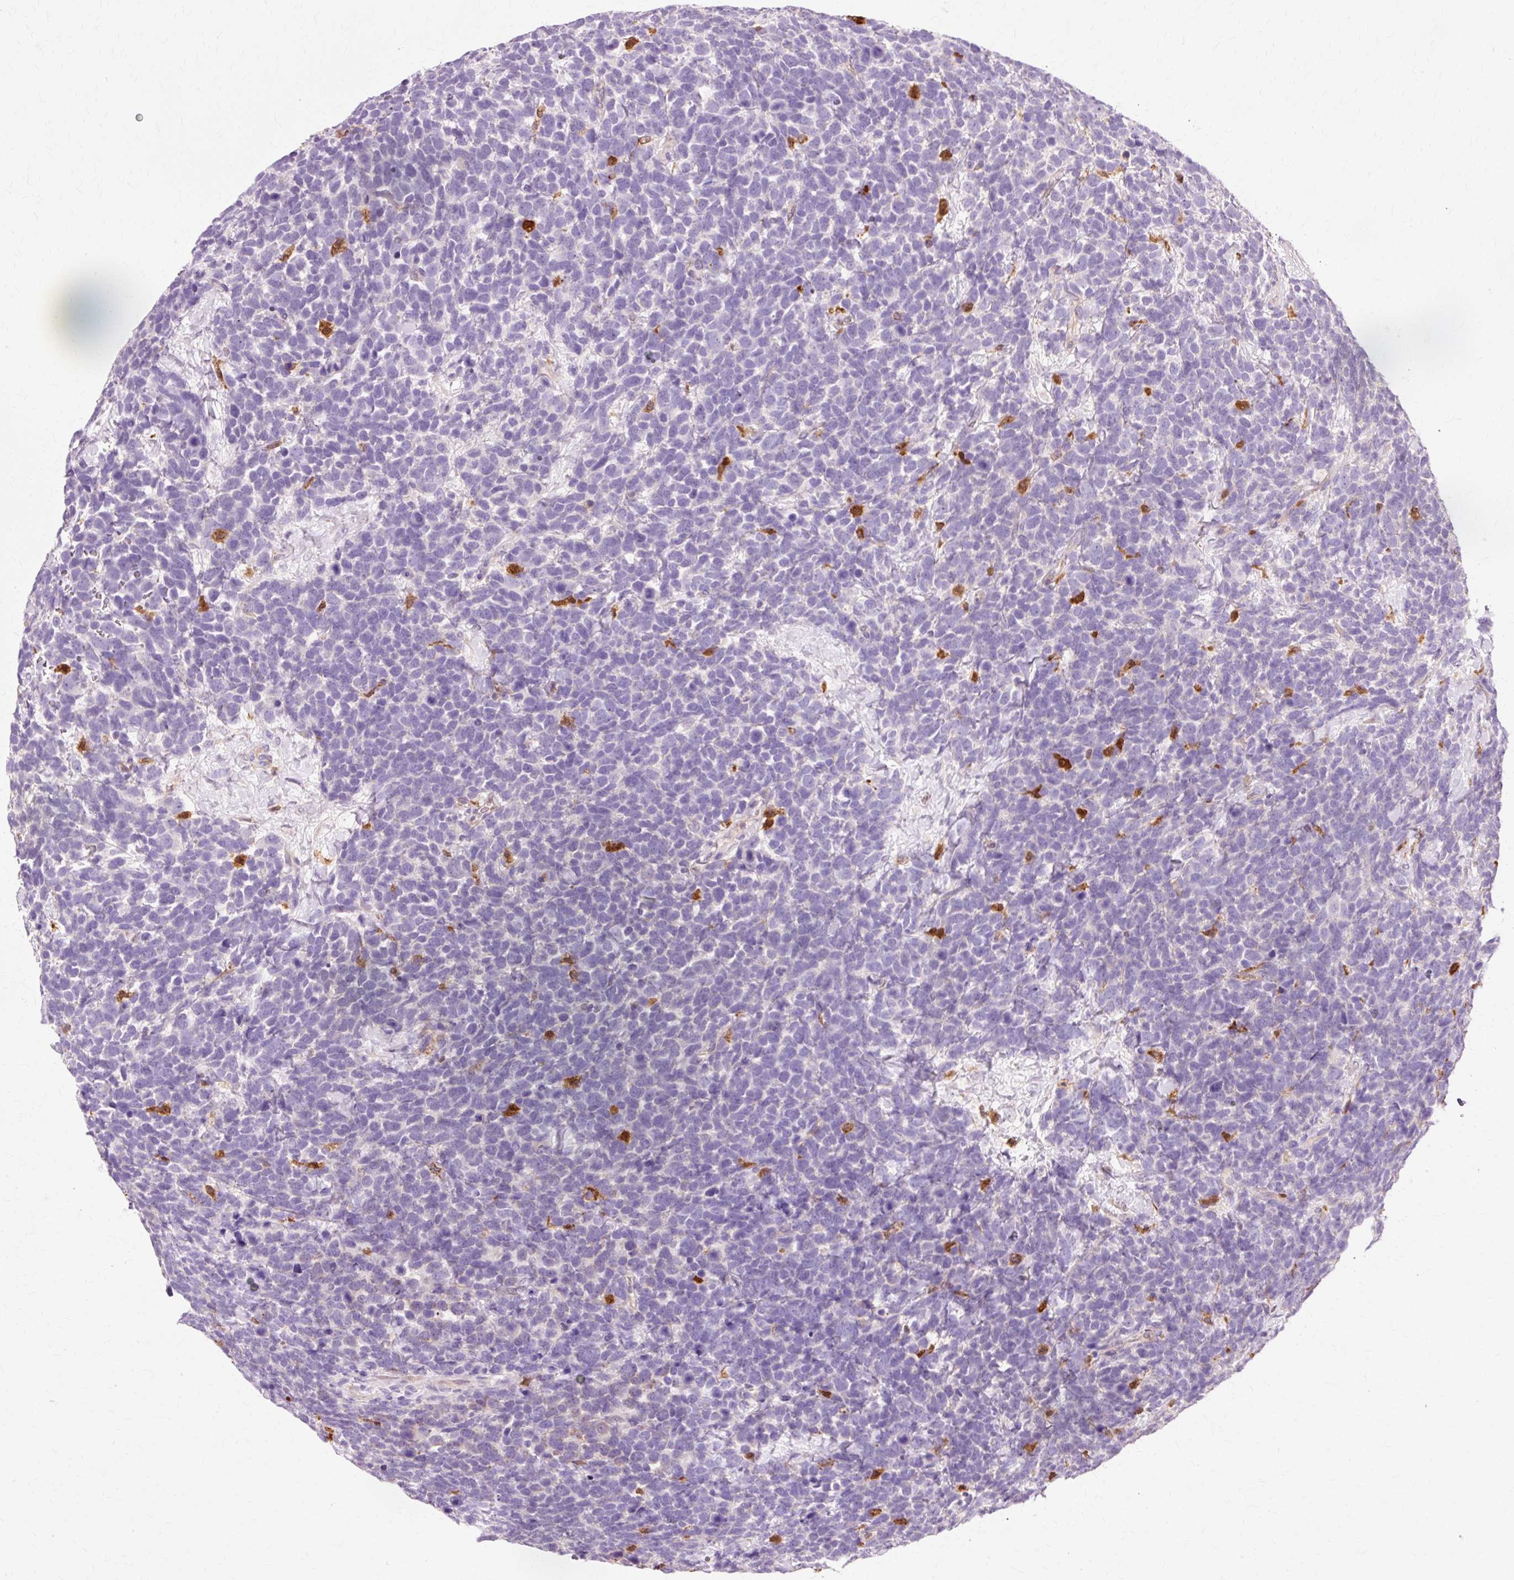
{"staining": {"intensity": "negative", "quantity": "none", "location": "none"}, "tissue": "urothelial cancer", "cell_type": "Tumor cells", "image_type": "cancer", "snomed": [{"axis": "morphology", "description": "Urothelial carcinoma, High grade"}, {"axis": "topography", "description": "Urinary bladder"}], "caption": "Immunohistochemical staining of high-grade urothelial carcinoma displays no significant expression in tumor cells. (Stains: DAB (3,3'-diaminobenzidine) IHC with hematoxylin counter stain, Microscopy: brightfield microscopy at high magnification).", "gene": "GPX1", "patient": {"sex": "female", "age": 82}}